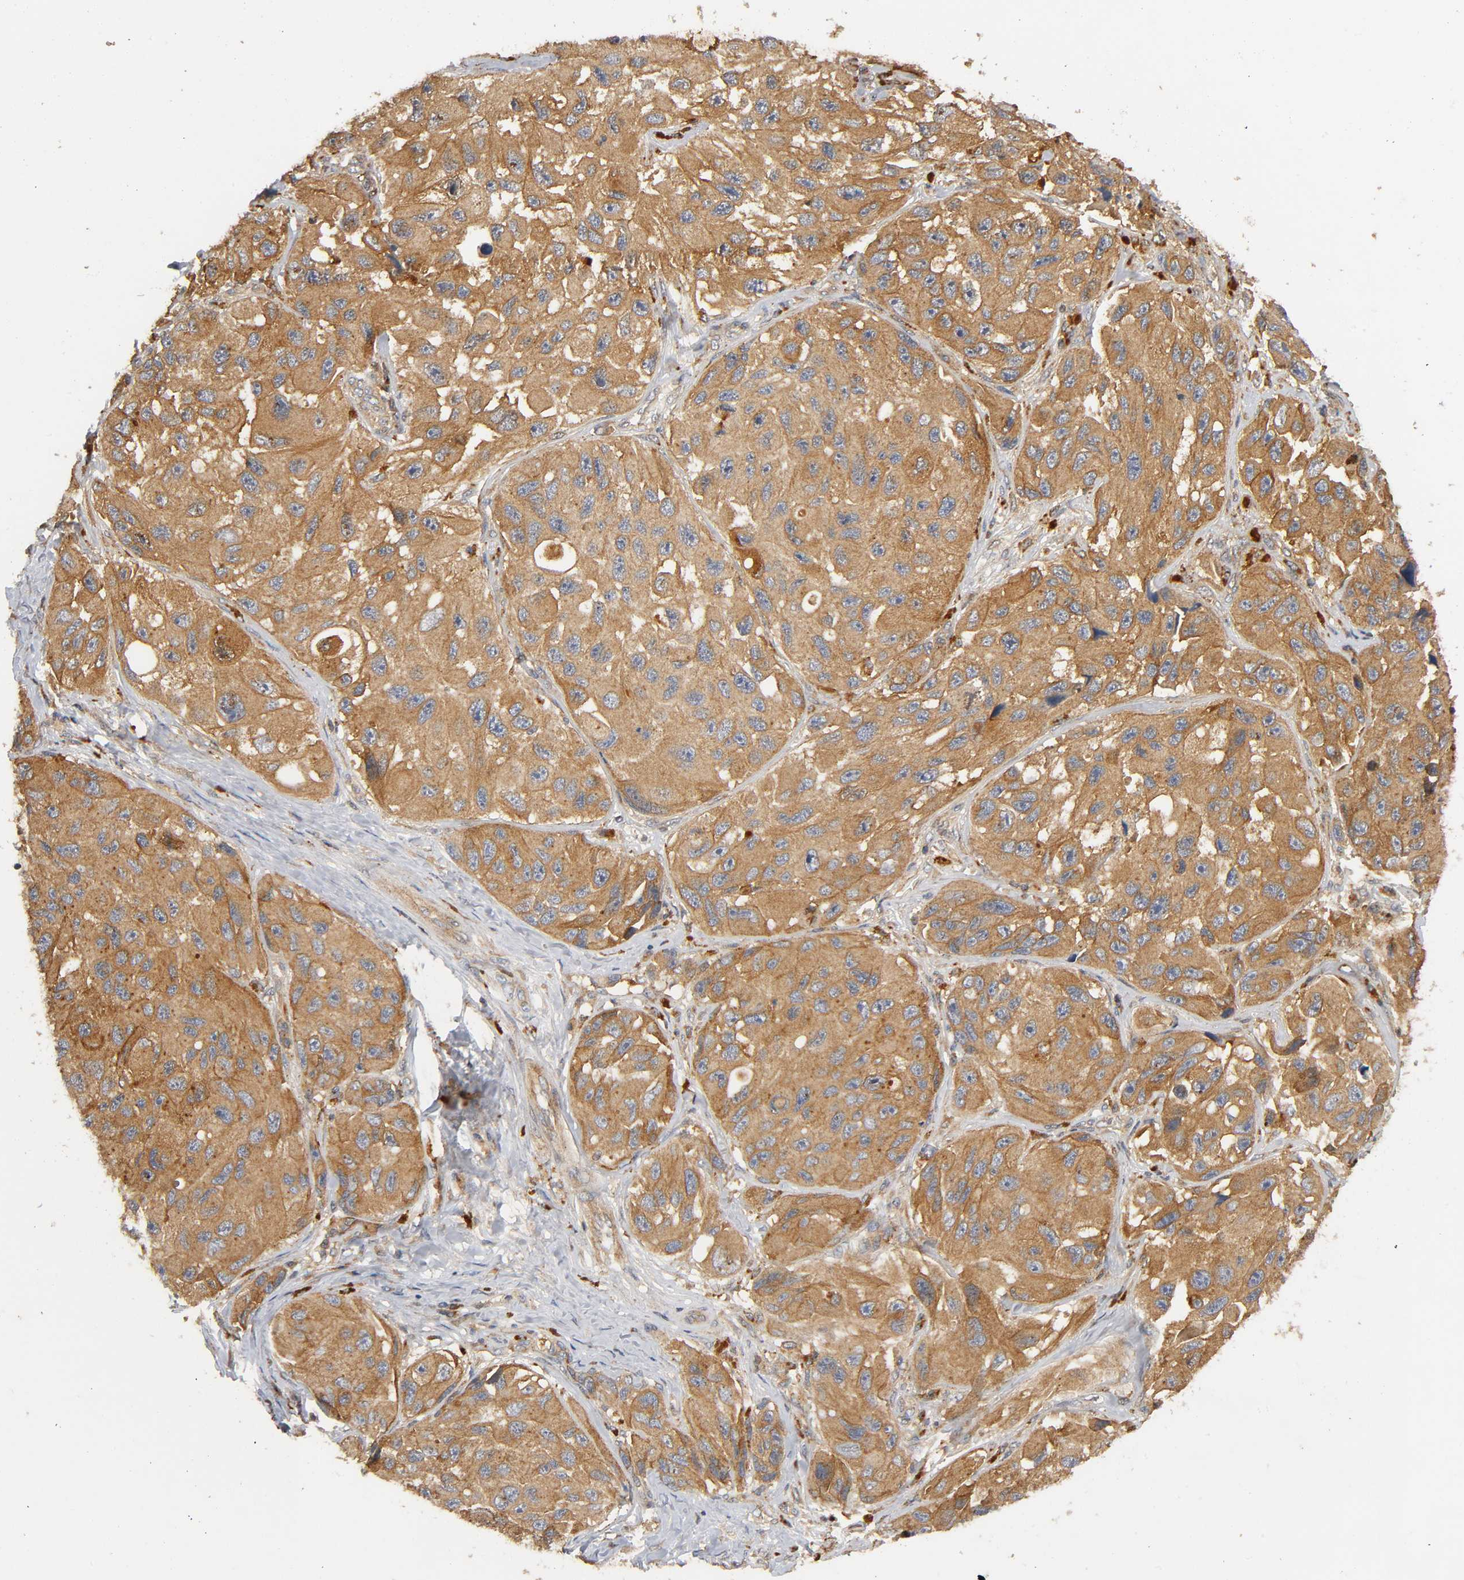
{"staining": {"intensity": "moderate", "quantity": ">75%", "location": "cytoplasmic/membranous"}, "tissue": "melanoma", "cell_type": "Tumor cells", "image_type": "cancer", "snomed": [{"axis": "morphology", "description": "Malignant melanoma, NOS"}, {"axis": "topography", "description": "Skin"}], "caption": "A brown stain highlights moderate cytoplasmic/membranous staining of a protein in melanoma tumor cells. Nuclei are stained in blue.", "gene": "IKBKB", "patient": {"sex": "female", "age": 73}}